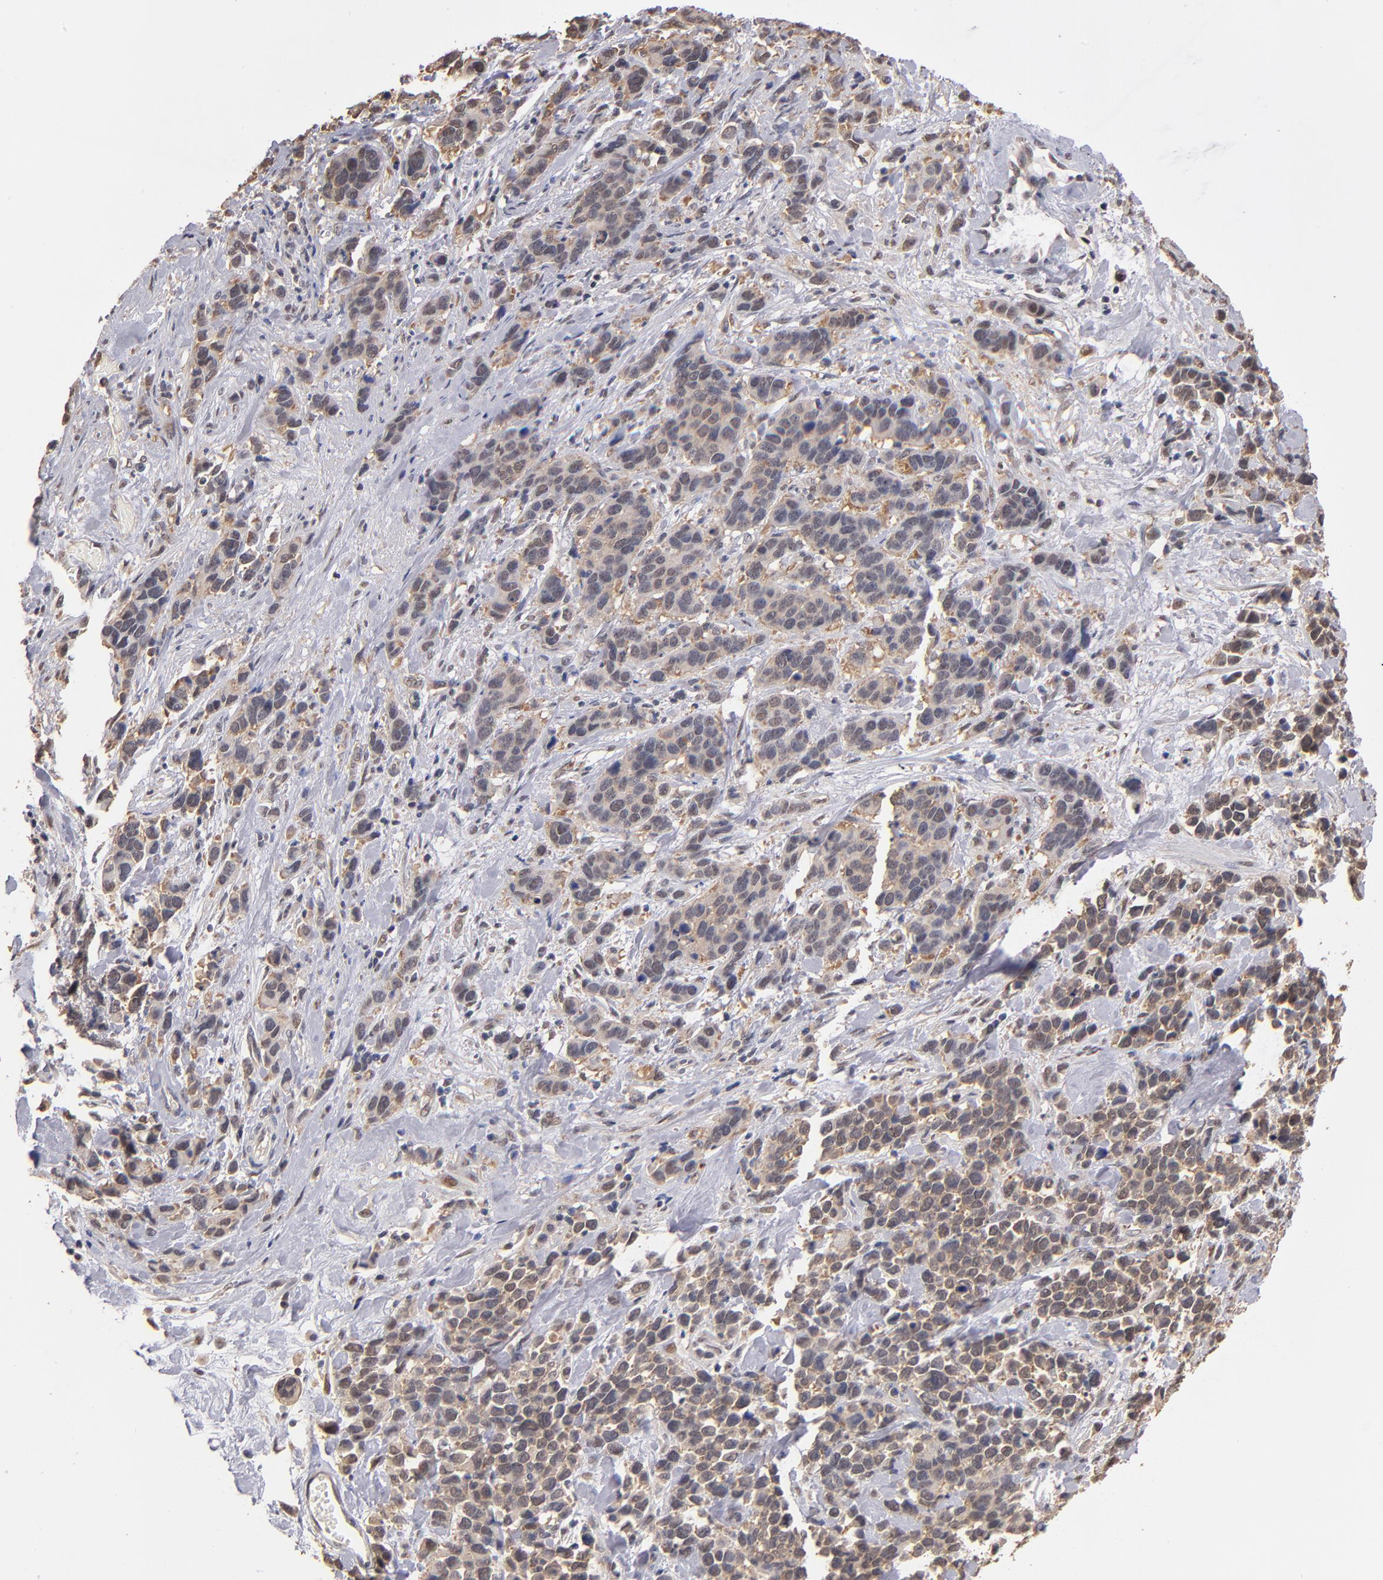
{"staining": {"intensity": "weak", "quantity": "25%-75%", "location": "cytoplasmic/membranous"}, "tissue": "stomach cancer", "cell_type": "Tumor cells", "image_type": "cancer", "snomed": [{"axis": "morphology", "description": "Adenocarcinoma, NOS"}, {"axis": "topography", "description": "Stomach, upper"}], "caption": "A high-resolution histopathology image shows immunohistochemistry staining of adenocarcinoma (stomach), which displays weak cytoplasmic/membranous positivity in about 25%-75% of tumor cells. (Brightfield microscopy of DAB IHC at high magnification).", "gene": "PSMD10", "patient": {"sex": "male", "age": 71}}